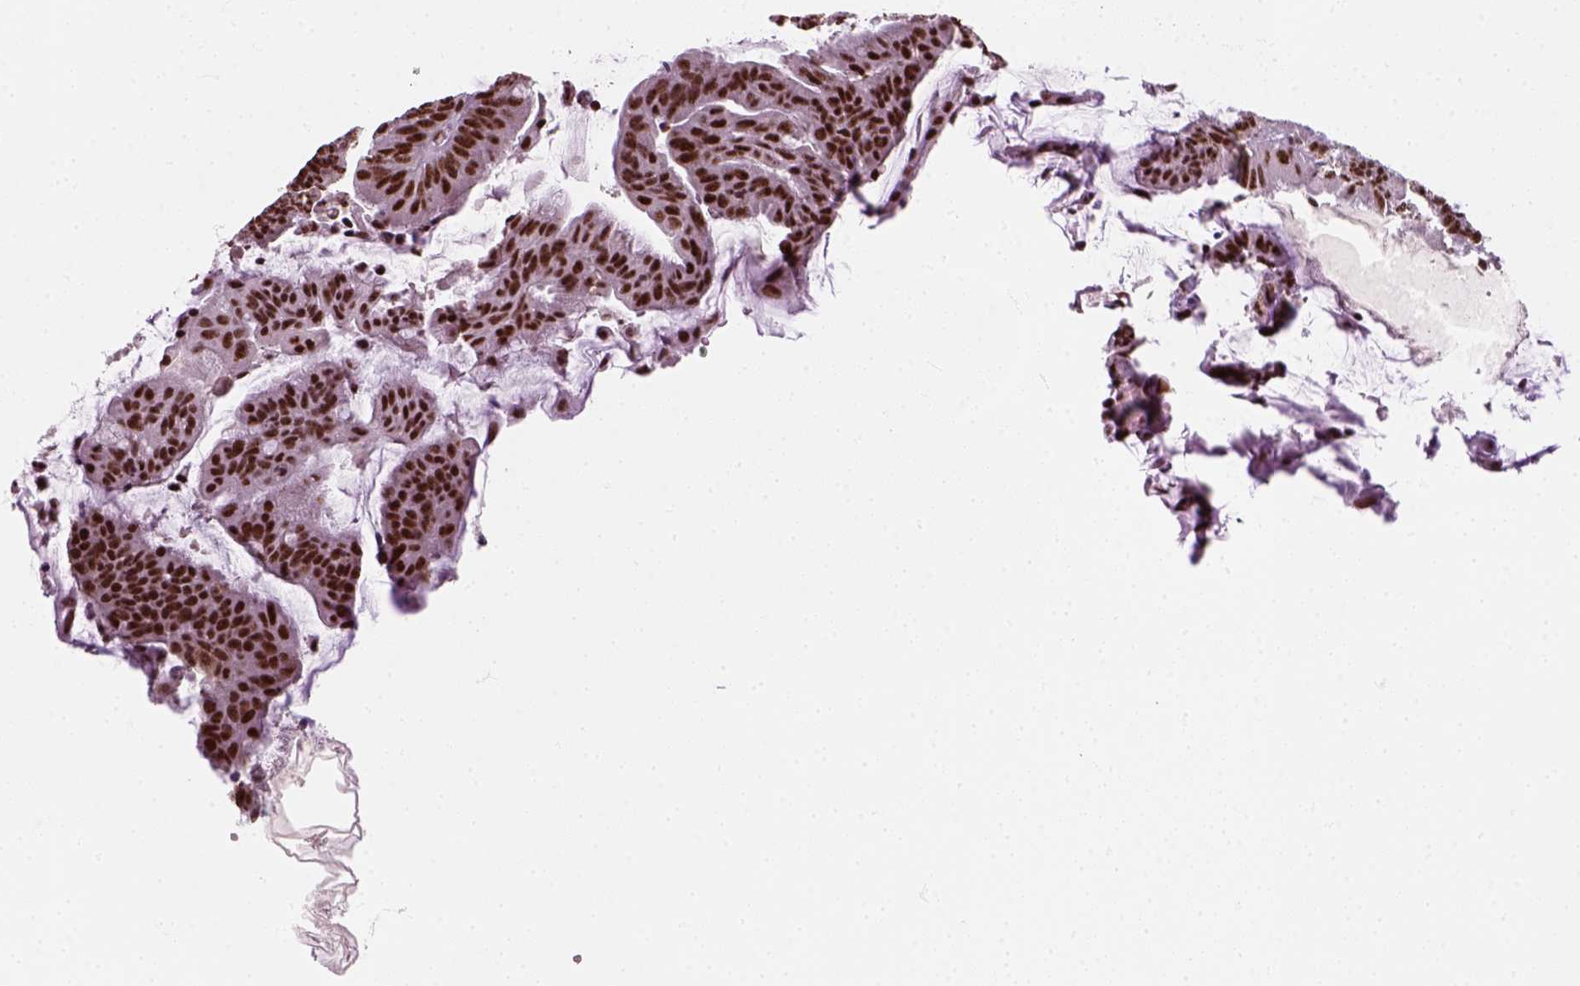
{"staining": {"intensity": "strong", "quantity": ">75%", "location": "nuclear"}, "tissue": "colorectal cancer", "cell_type": "Tumor cells", "image_type": "cancer", "snomed": [{"axis": "morphology", "description": "Adenocarcinoma, NOS"}, {"axis": "topography", "description": "Colon"}], "caption": "A photomicrograph of human adenocarcinoma (colorectal) stained for a protein reveals strong nuclear brown staining in tumor cells. (DAB (3,3'-diaminobenzidine) = brown stain, brightfield microscopy at high magnification).", "gene": "GTF2F1", "patient": {"sex": "female", "age": 78}}